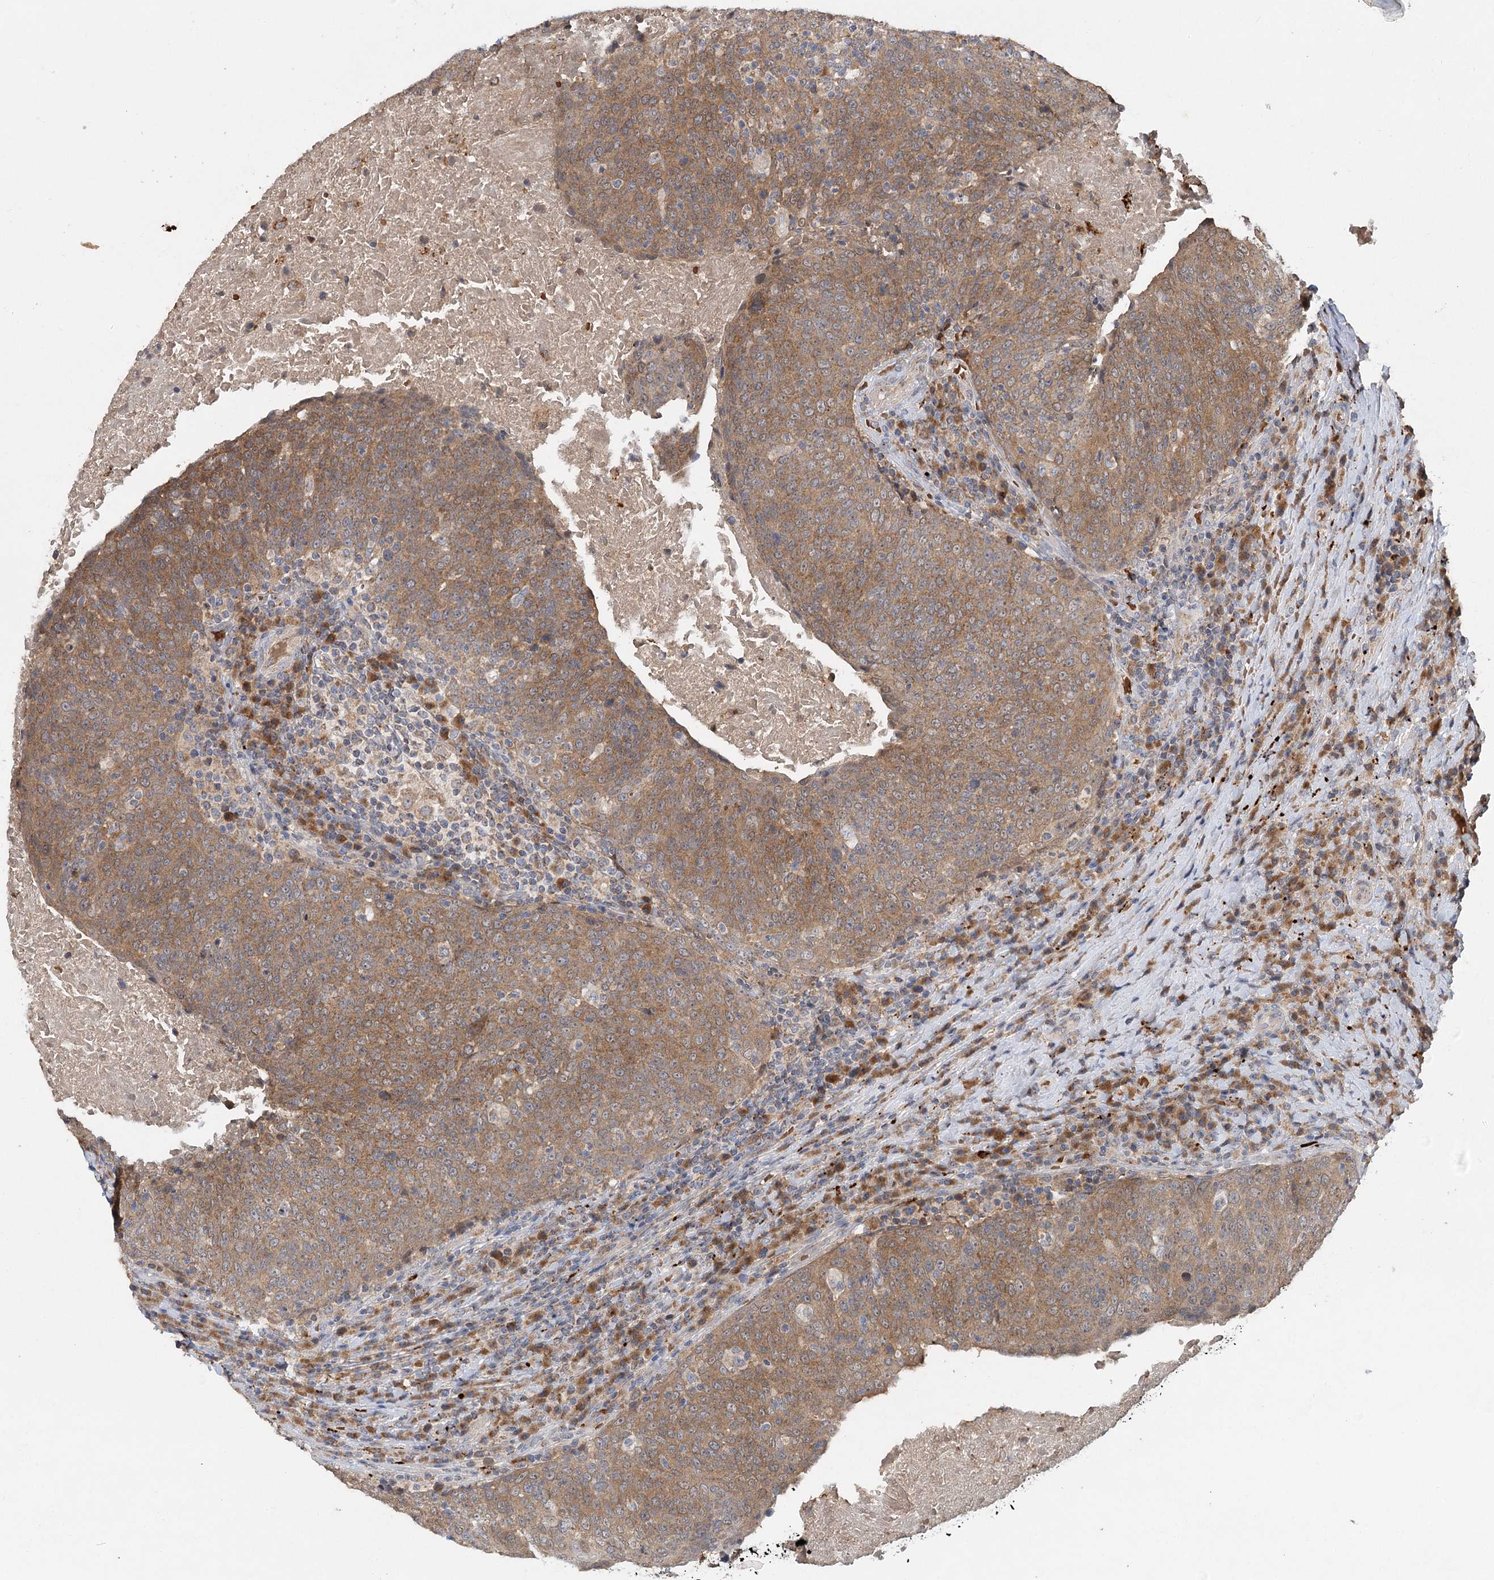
{"staining": {"intensity": "moderate", "quantity": ">75%", "location": "cytoplasmic/membranous"}, "tissue": "head and neck cancer", "cell_type": "Tumor cells", "image_type": "cancer", "snomed": [{"axis": "morphology", "description": "Squamous cell carcinoma, NOS"}, {"axis": "morphology", "description": "Squamous cell carcinoma, metastatic, NOS"}, {"axis": "topography", "description": "Lymph node"}, {"axis": "topography", "description": "Head-Neck"}], "caption": "Squamous cell carcinoma (head and neck) was stained to show a protein in brown. There is medium levels of moderate cytoplasmic/membranous staining in approximately >75% of tumor cells.", "gene": "PYROXD2", "patient": {"sex": "male", "age": 62}}